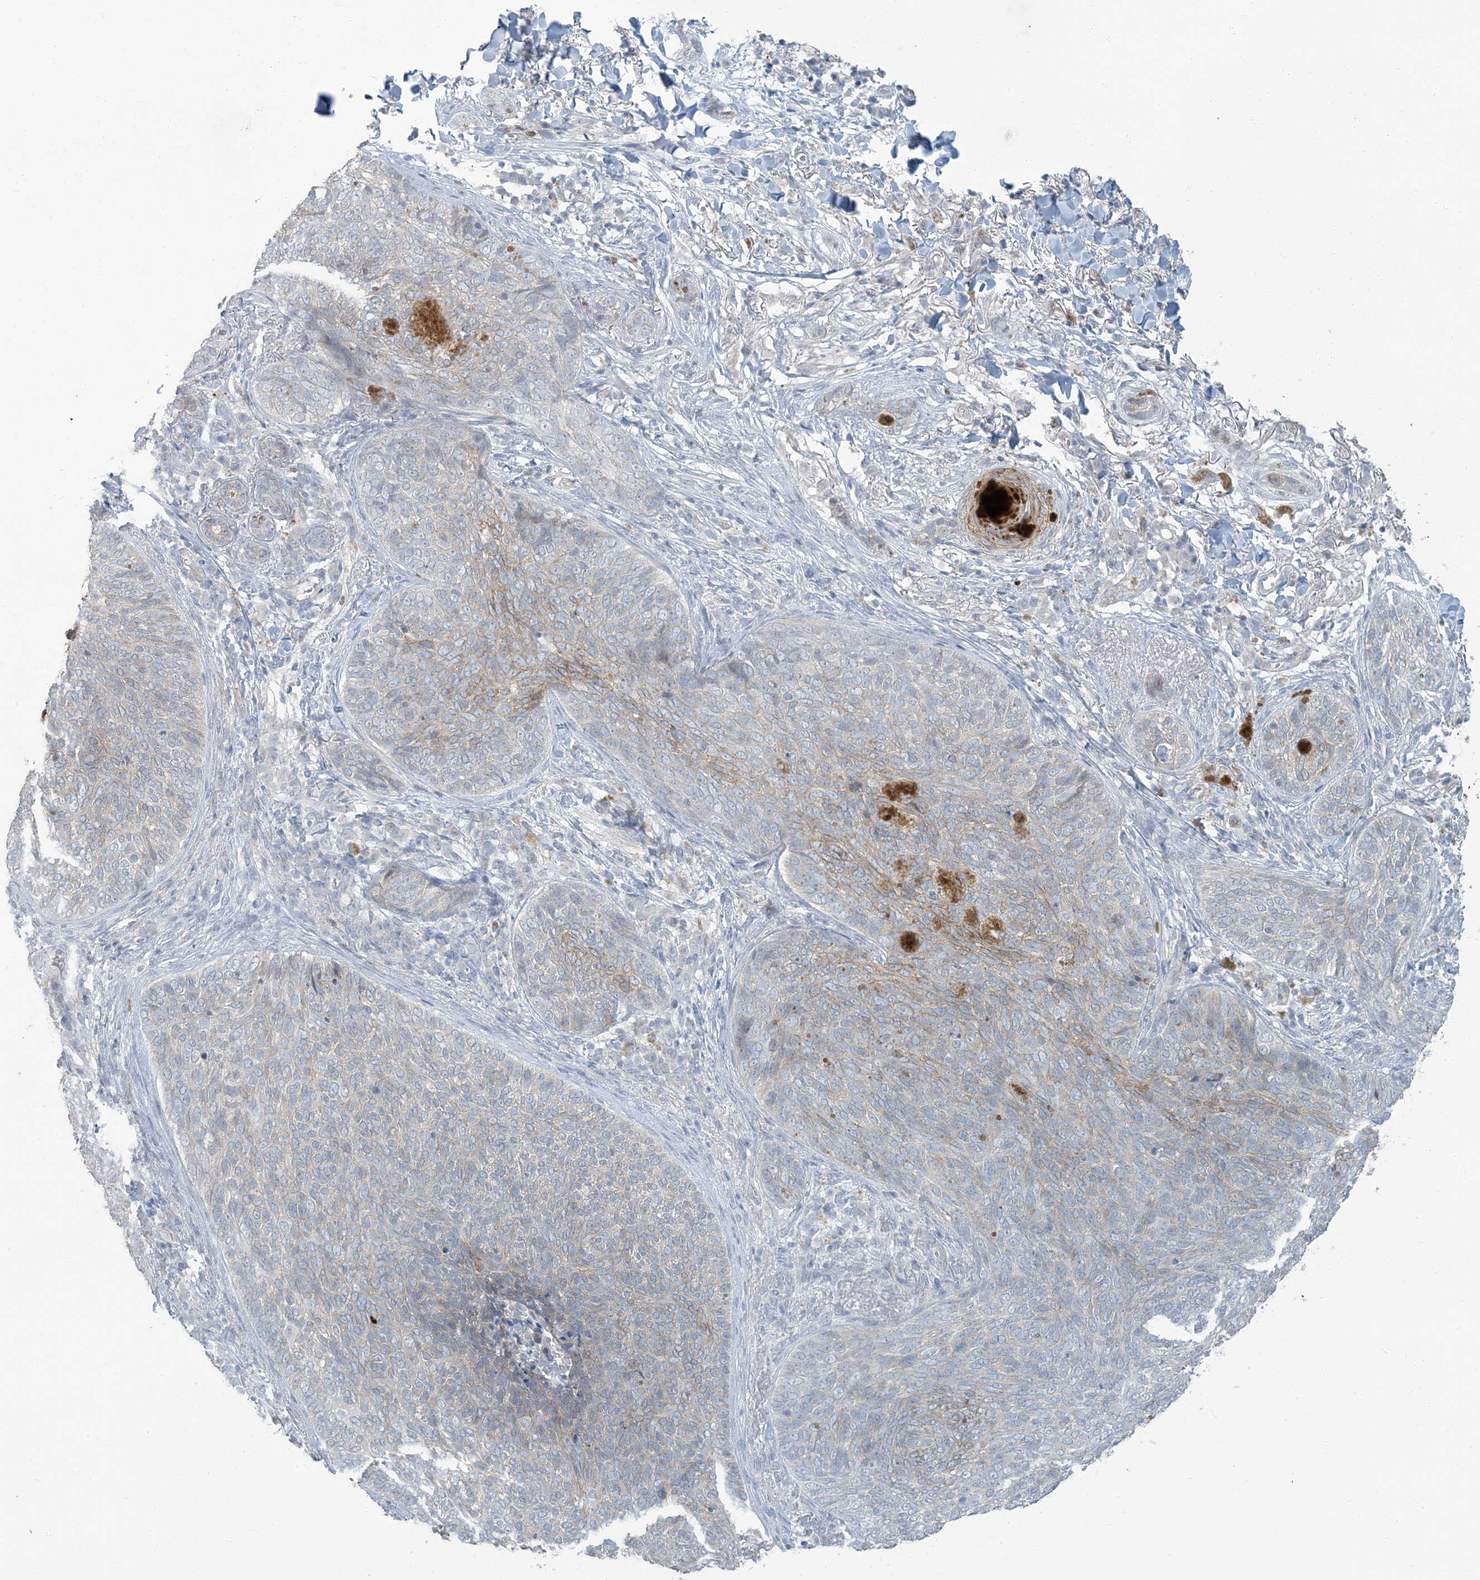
{"staining": {"intensity": "weak", "quantity": "<25%", "location": "cytoplasmic/membranous"}, "tissue": "skin cancer", "cell_type": "Tumor cells", "image_type": "cancer", "snomed": [{"axis": "morphology", "description": "Basal cell carcinoma"}, {"axis": "topography", "description": "Skin"}], "caption": "Human skin cancer (basal cell carcinoma) stained for a protein using IHC shows no expression in tumor cells.", "gene": "EPHA4", "patient": {"sex": "male", "age": 85}}